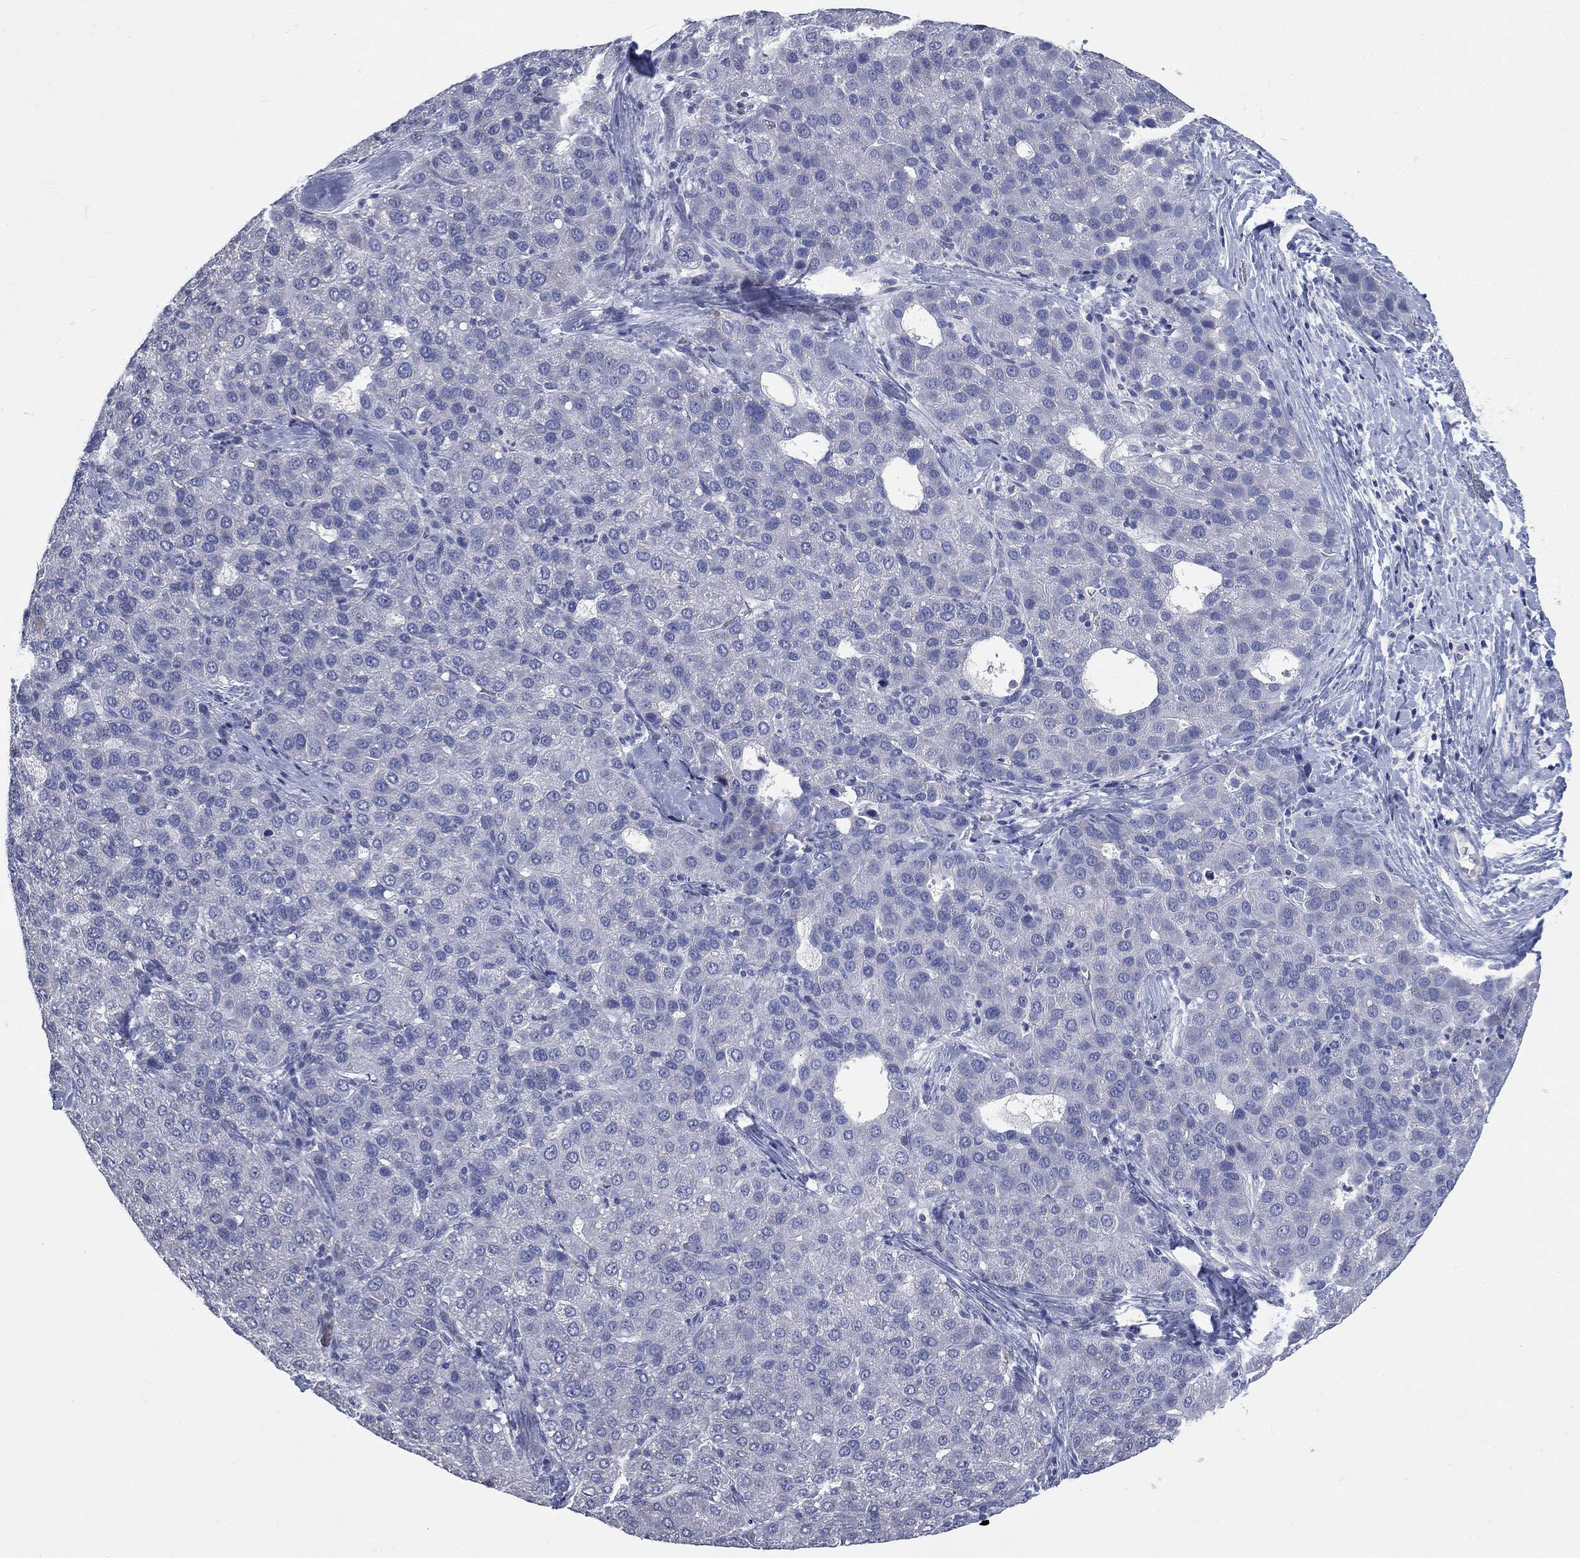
{"staining": {"intensity": "negative", "quantity": "none", "location": "none"}, "tissue": "liver cancer", "cell_type": "Tumor cells", "image_type": "cancer", "snomed": [{"axis": "morphology", "description": "Carcinoma, Hepatocellular, NOS"}, {"axis": "topography", "description": "Liver"}], "caption": "IHC micrograph of neoplastic tissue: human liver hepatocellular carcinoma stained with DAB (3,3'-diaminobenzidine) reveals no significant protein expression in tumor cells.", "gene": "KRT35", "patient": {"sex": "male", "age": 65}}